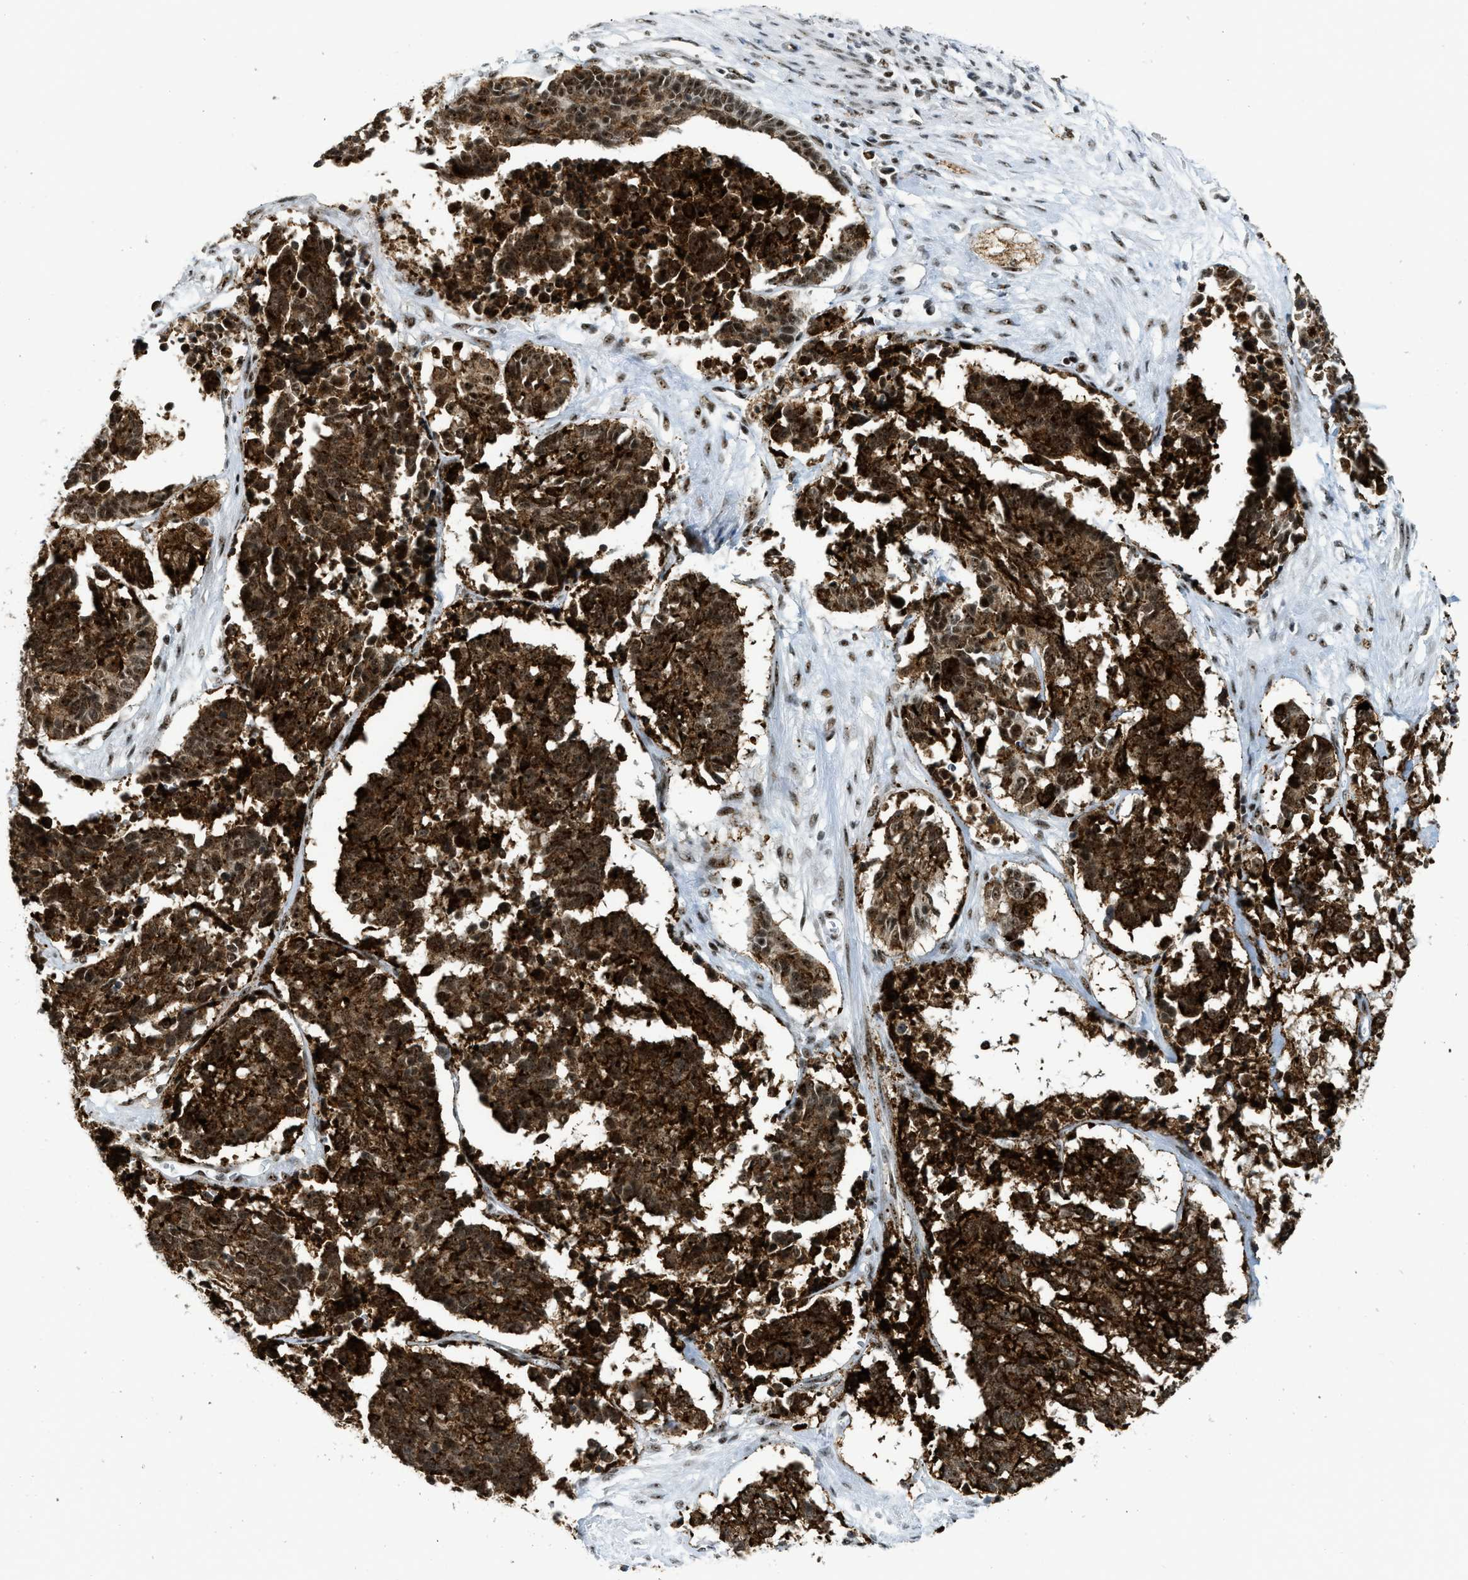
{"staining": {"intensity": "strong", "quantity": ">75%", "location": "nuclear"}, "tissue": "cervical cancer", "cell_type": "Tumor cells", "image_type": "cancer", "snomed": [{"axis": "morphology", "description": "Squamous cell carcinoma, NOS"}, {"axis": "topography", "description": "Cervix"}], "caption": "Tumor cells display strong nuclear positivity in approximately >75% of cells in squamous cell carcinoma (cervical).", "gene": "URB1", "patient": {"sex": "female", "age": 35}}